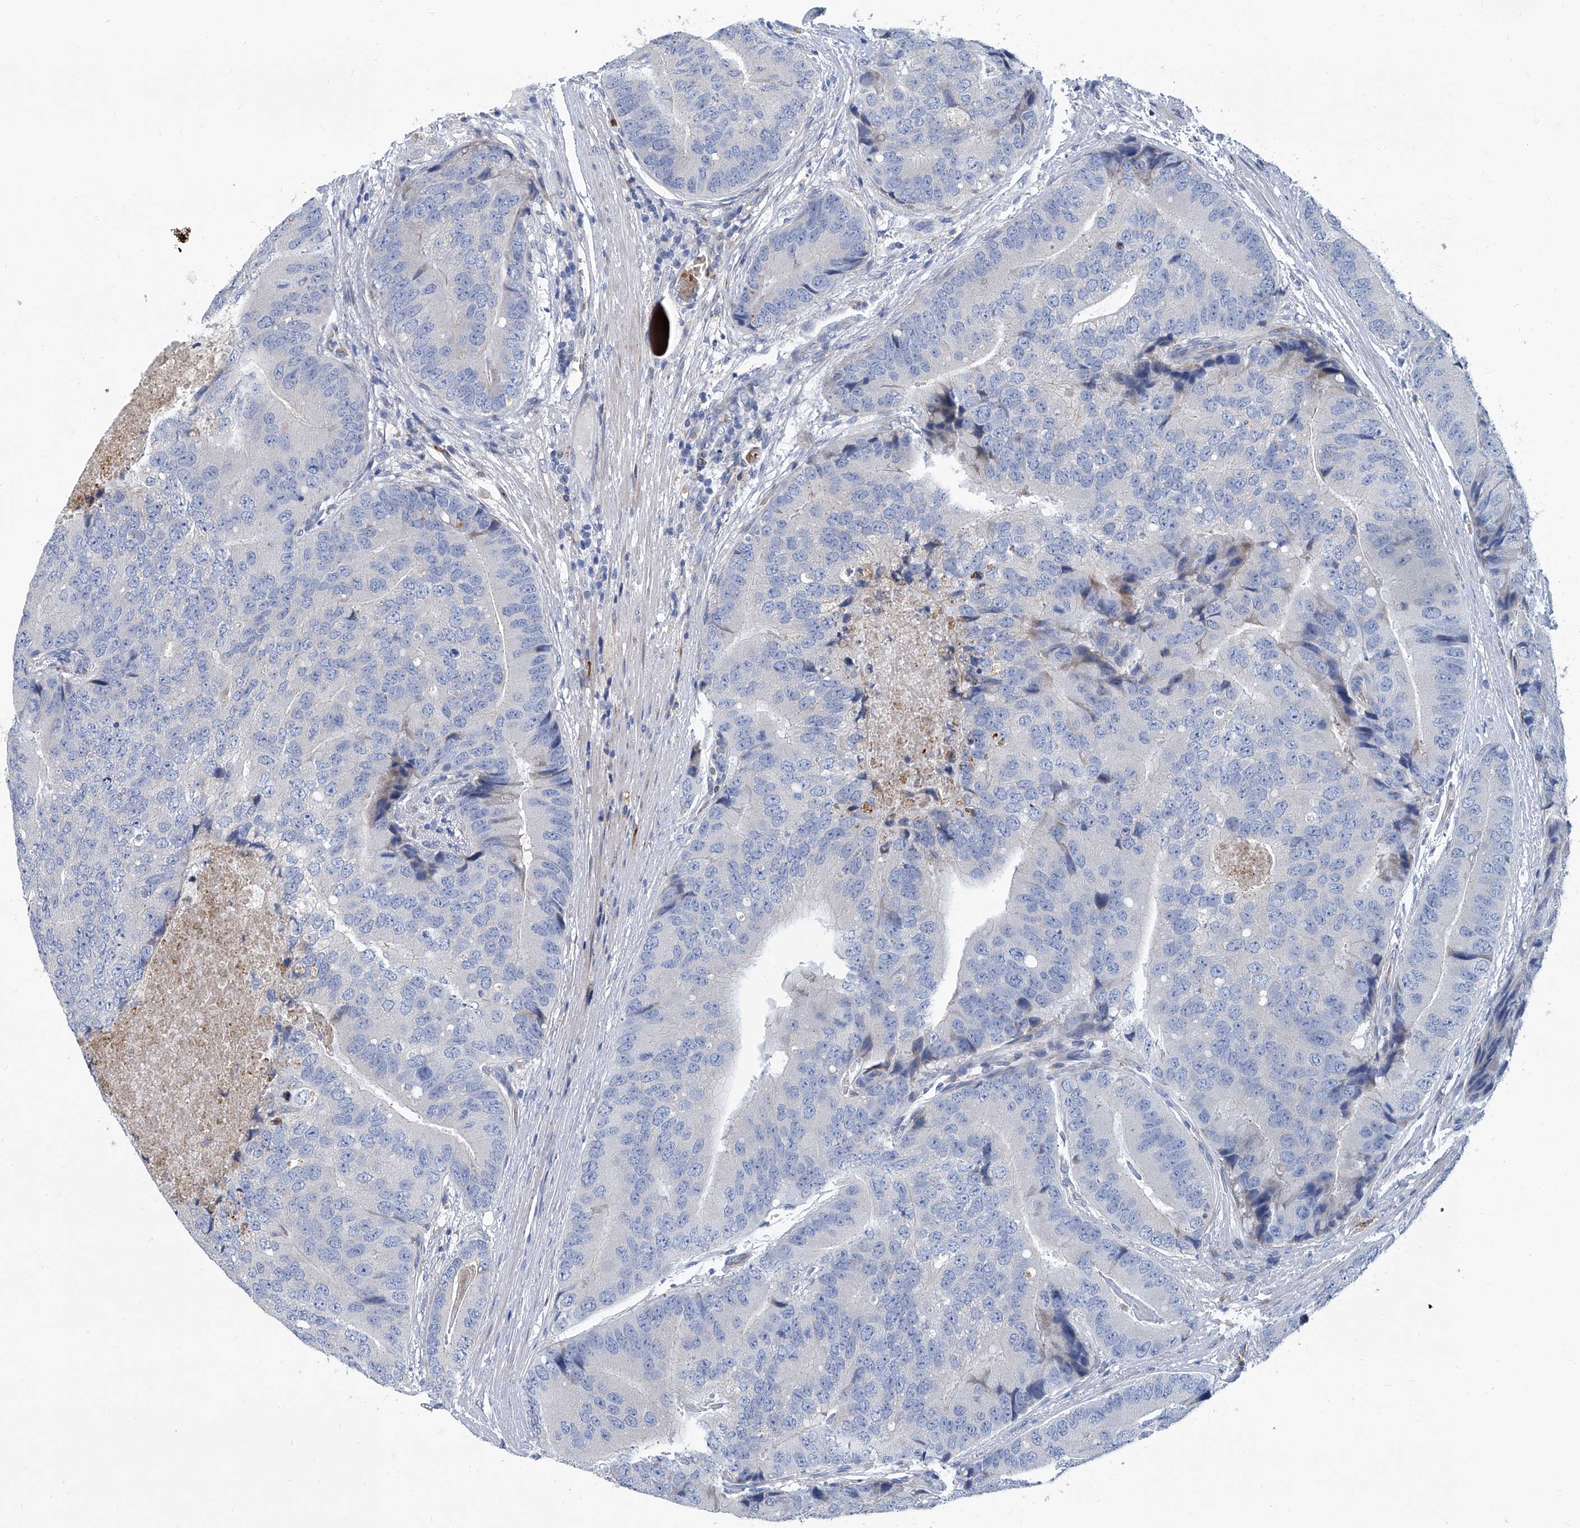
{"staining": {"intensity": "negative", "quantity": "none", "location": "none"}, "tissue": "prostate cancer", "cell_type": "Tumor cells", "image_type": "cancer", "snomed": [{"axis": "morphology", "description": "Adenocarcinoma, High grade"}, {"axis": "topography", "description": "Prostate"}], "caption": "Immunohistochemistry (IHC) image of neoplastic tissue: prostate cancer (adenocarcinoma (high-grade)) stained with DAB exhibits no significant protein staining in tumor cells.", "gene": "FPR2", "patient": {"sex": "male", "age": 70}}